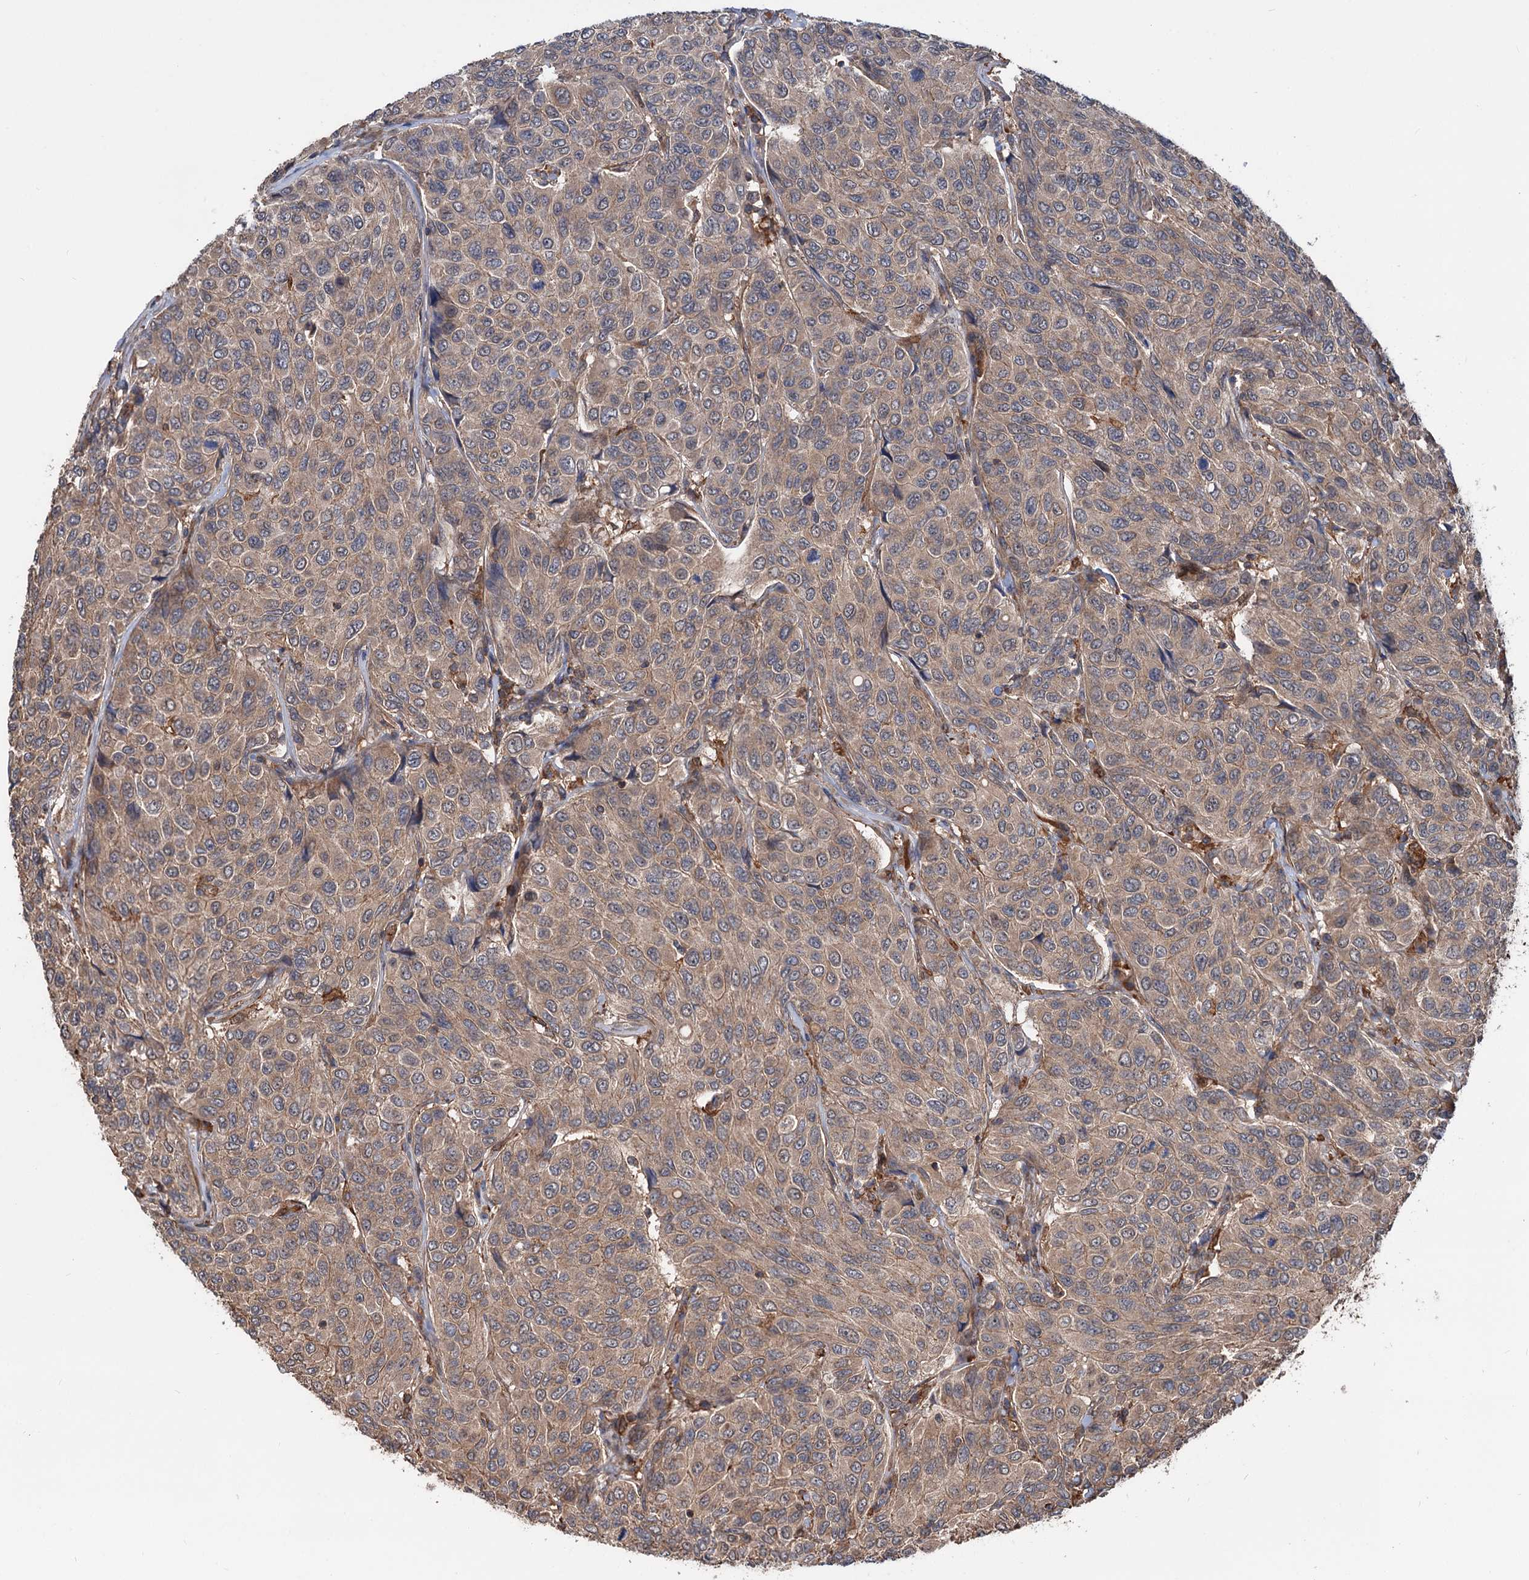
{"staining": {"intensity": "weak", "quantity": ">75%", "location": "cytoplasmic/membranous"}, "tissue": "breast cancer", "cell_type": "Tumor cells", "image_type": "cancer", "snomed": [{"axis": "morphology", "description": "Duct carcinoma"}, {"axis": "topography", "description": "Breast"}], "caption": "IHC histopathology image of breast cancer (invasive ductal carcinoma) stained for a protein (brown), which shows low levels of weak cytoplasmic/membranous positivity in approximately >75% of tumor cells.", "gene": "GRIP1", "patient": {"sex": "female", "age": 55}}